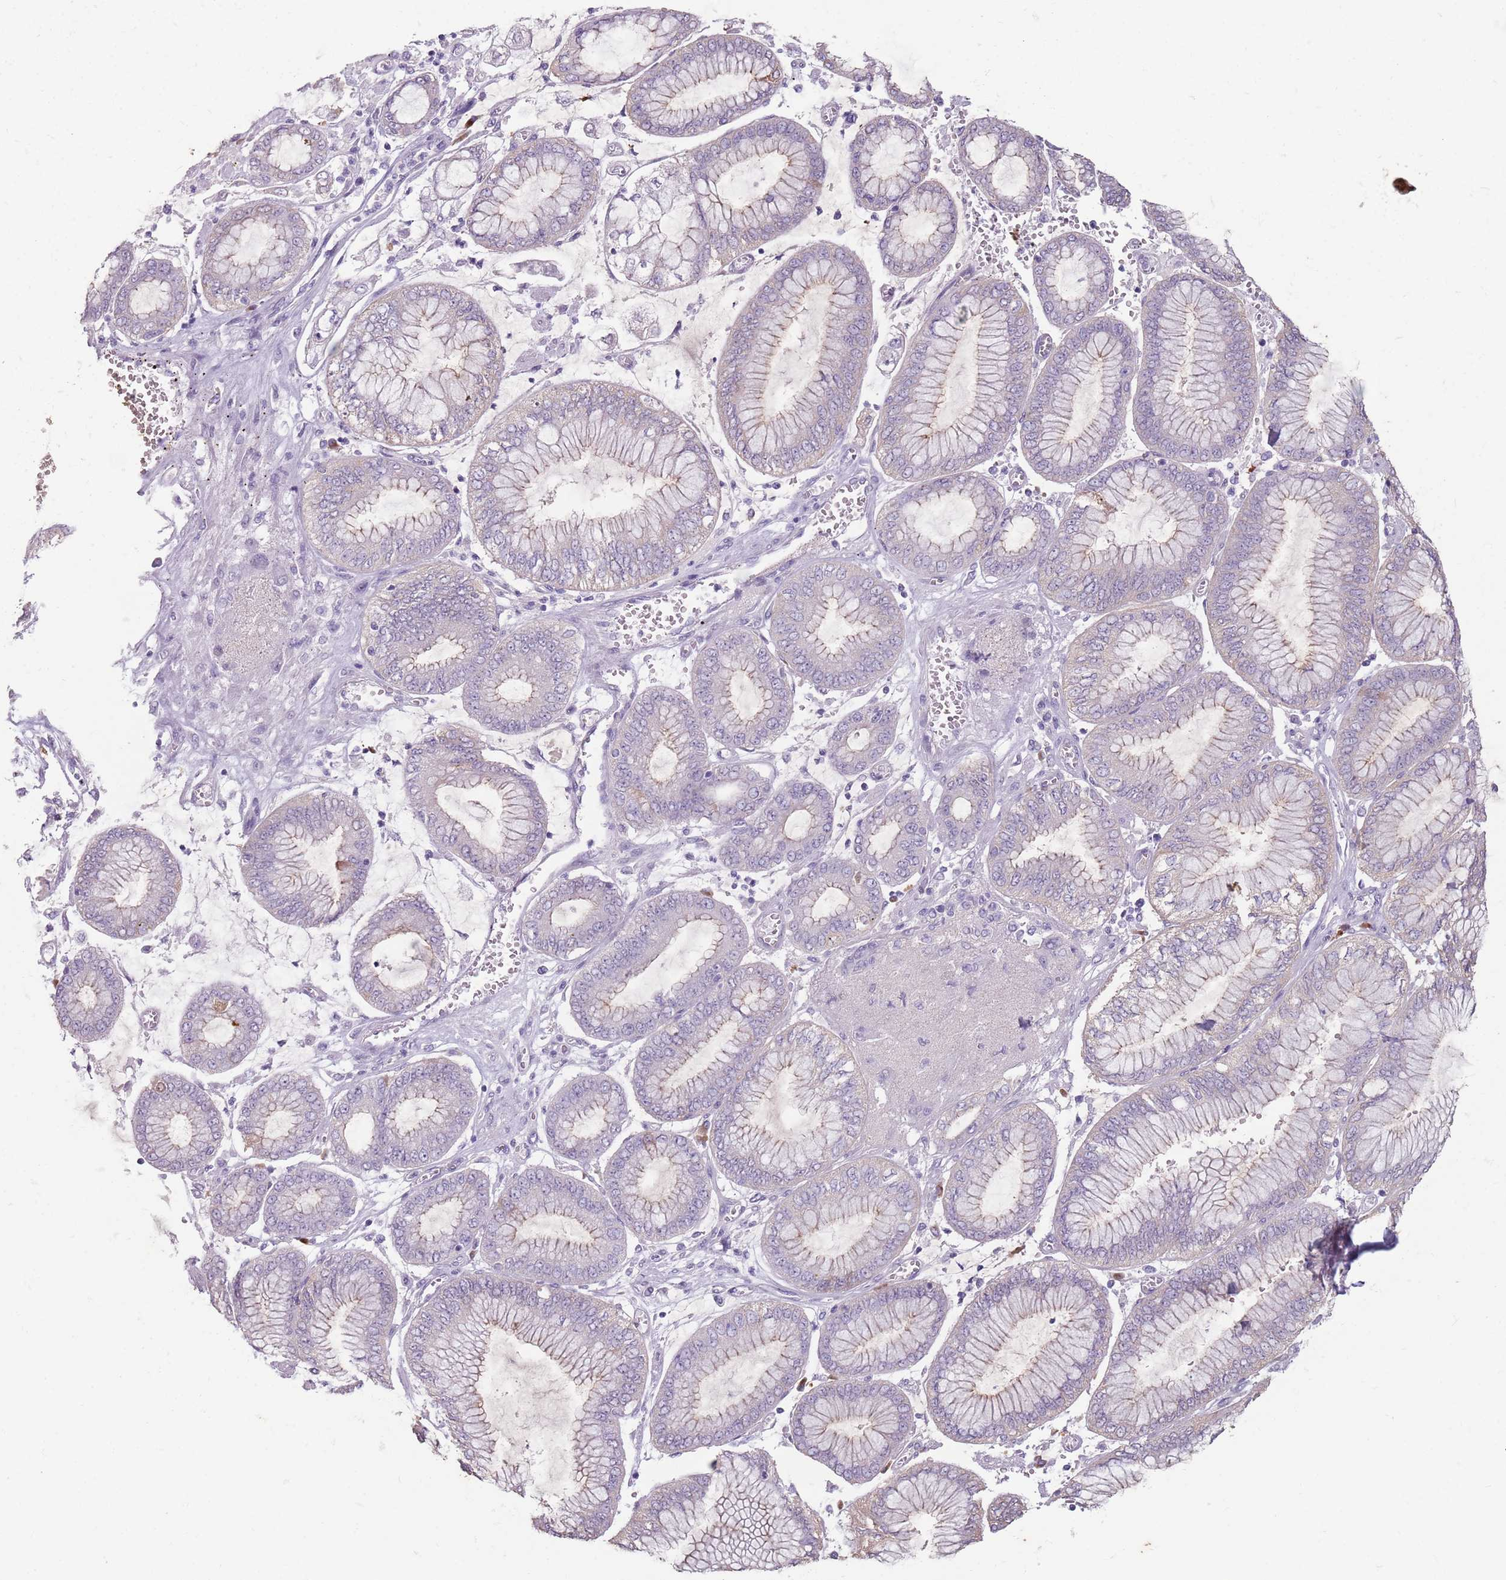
{"staining": {"intensity": "negative", "quantity": "none", "location": "none"}, "tissue": "stomach cancer", "cell_type": "Tumor cells", "image_type": "cancer", "snomed": [{"axis": "morphology", "description": "Adenocarcinoma, NOS"}, {"axis": "topography", "description": "Stomach"}], "caption": "A high-resolution histopathology image shows immunohistochemistry staining of stomach adenocarcinoma, which displays no significant expression in tumor cells.", "gene": "STYK1", "patient": {"sex": "male", "age": 76}}